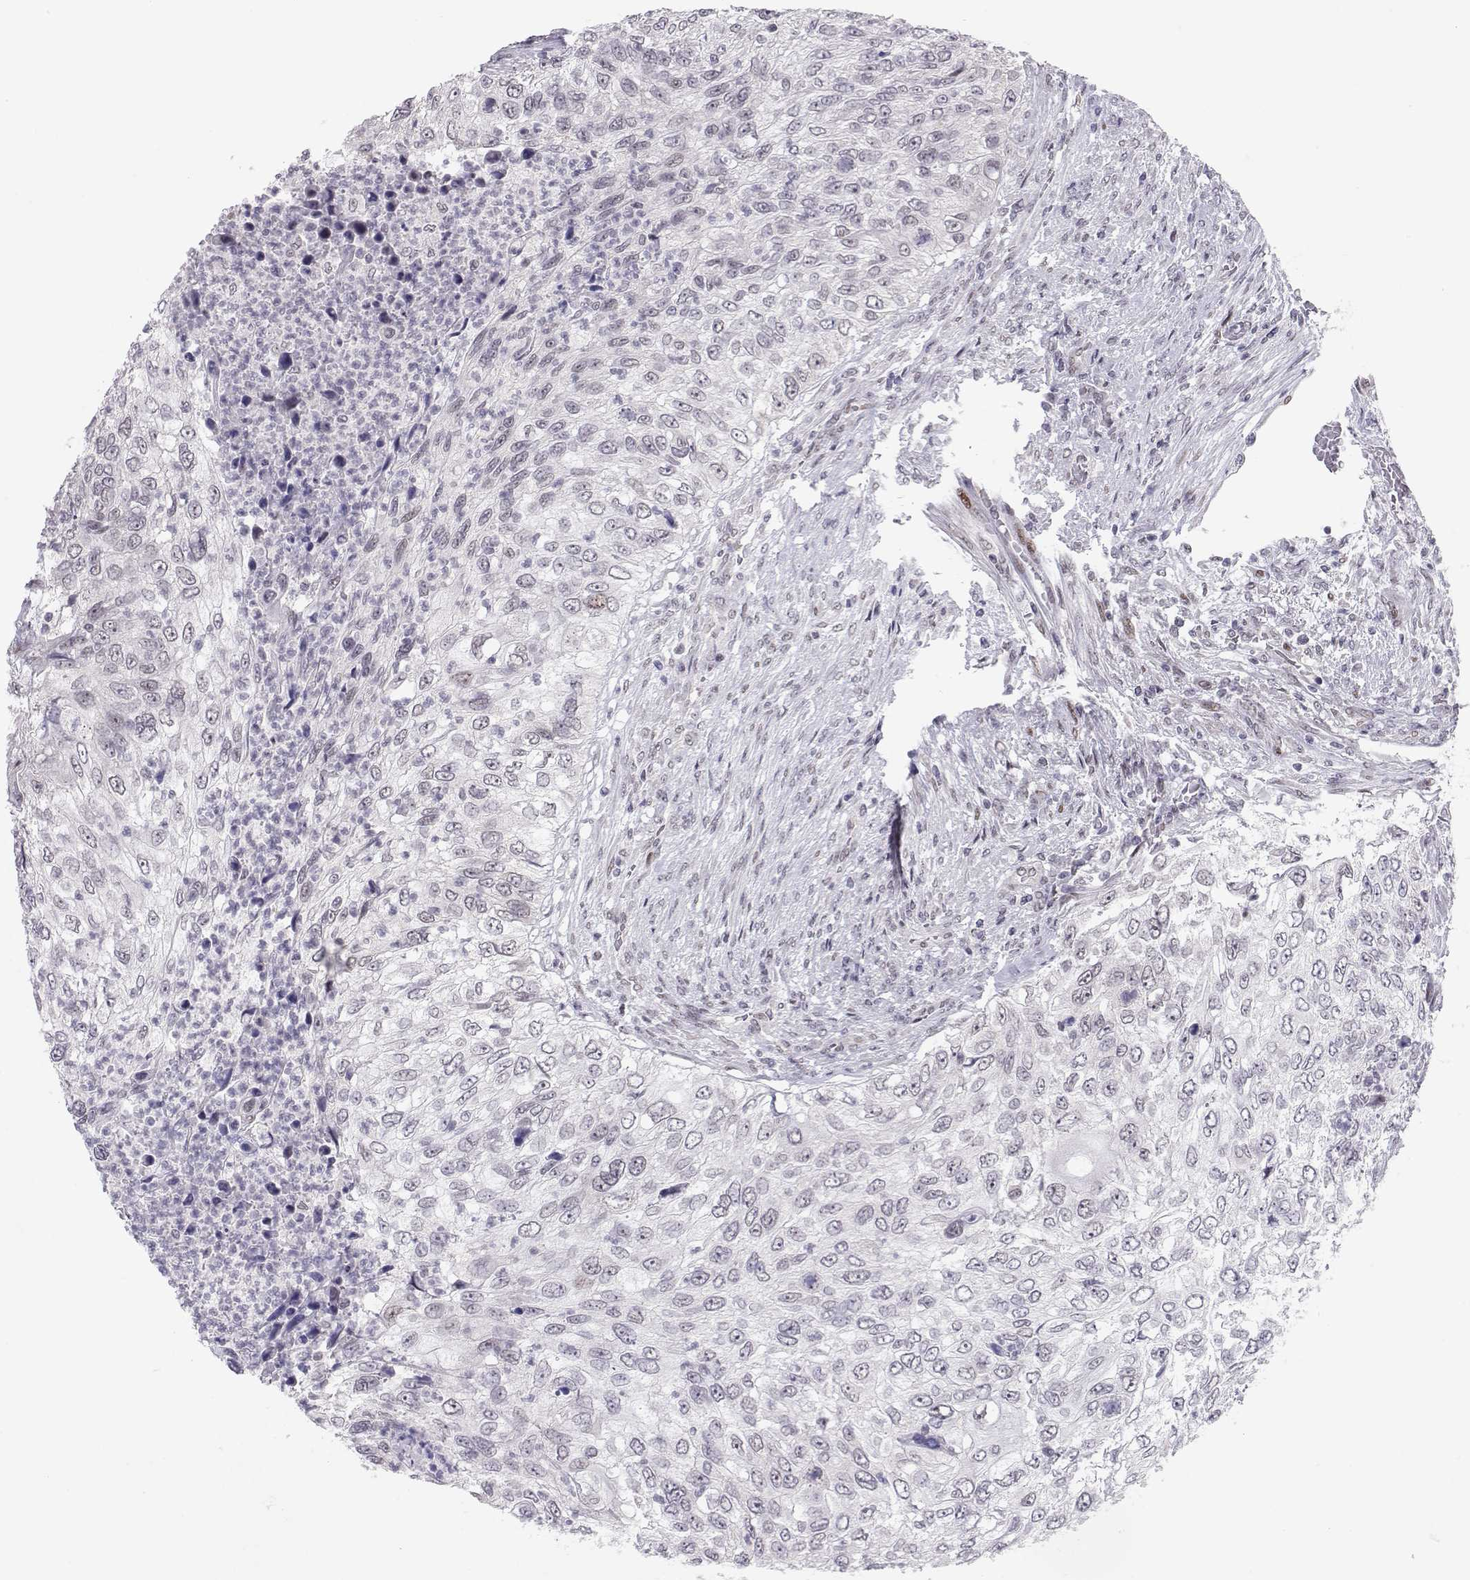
{"staining": {"intensity": "negative", "quantity": "none", "location": "none"}, "tissue": "urothelial cancer", "cell_type": "Tumor cells", "image_type": "cancer", "snomed": [{"axis": "morphology", "description": "Urothelial carcinoma, High grade"}, {"axis": "topography", "description": "Urinary bladder"}], "caption": "Immunohistochemistry of urothelial cancer displays no staining in tumor cells.", "gene": "SIX6", "patient": {"sex": "female", "age": 60}}